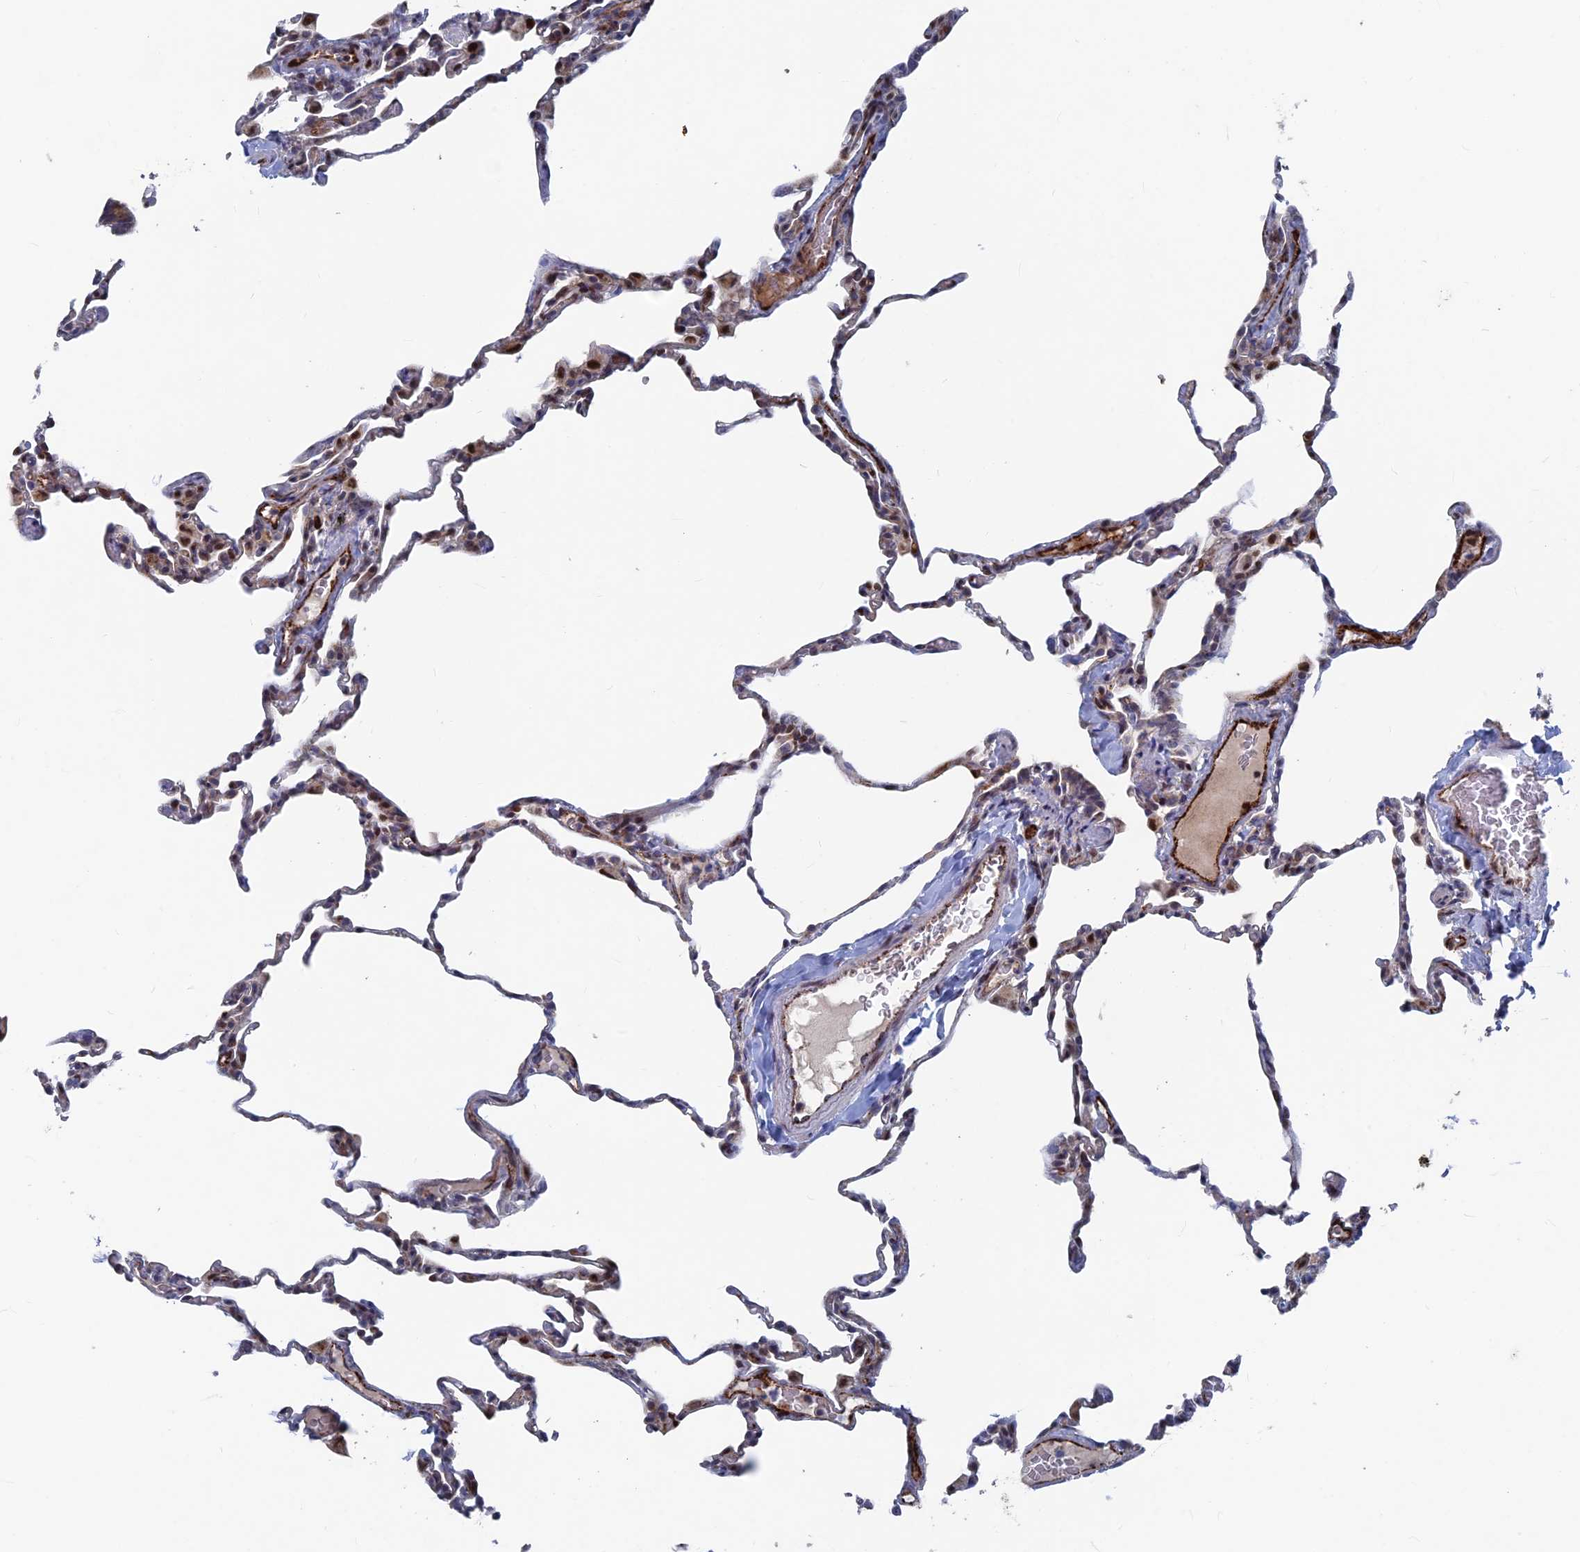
{"staining": {"intensity": "moderate", "quantity": "25%-75%", "location": "cytoplasmic/membranous,nuclear"}, "tissue": "lung", "cell_type": "Alveolar cells", "image_type": "normal", "snomed": [{"axis": "morphology", "description": "Normal tissue, NOS"}, {"axis": "topography", "description": "Lung"}], "caption": "Moderate cytoplasmic/membranous,nuclear positivity is identified in approximately 25%-75% of alveolar cells in unremarkable lung.", "gene": "SH3D21", "patient": {"sex": "male", "age": 20}}